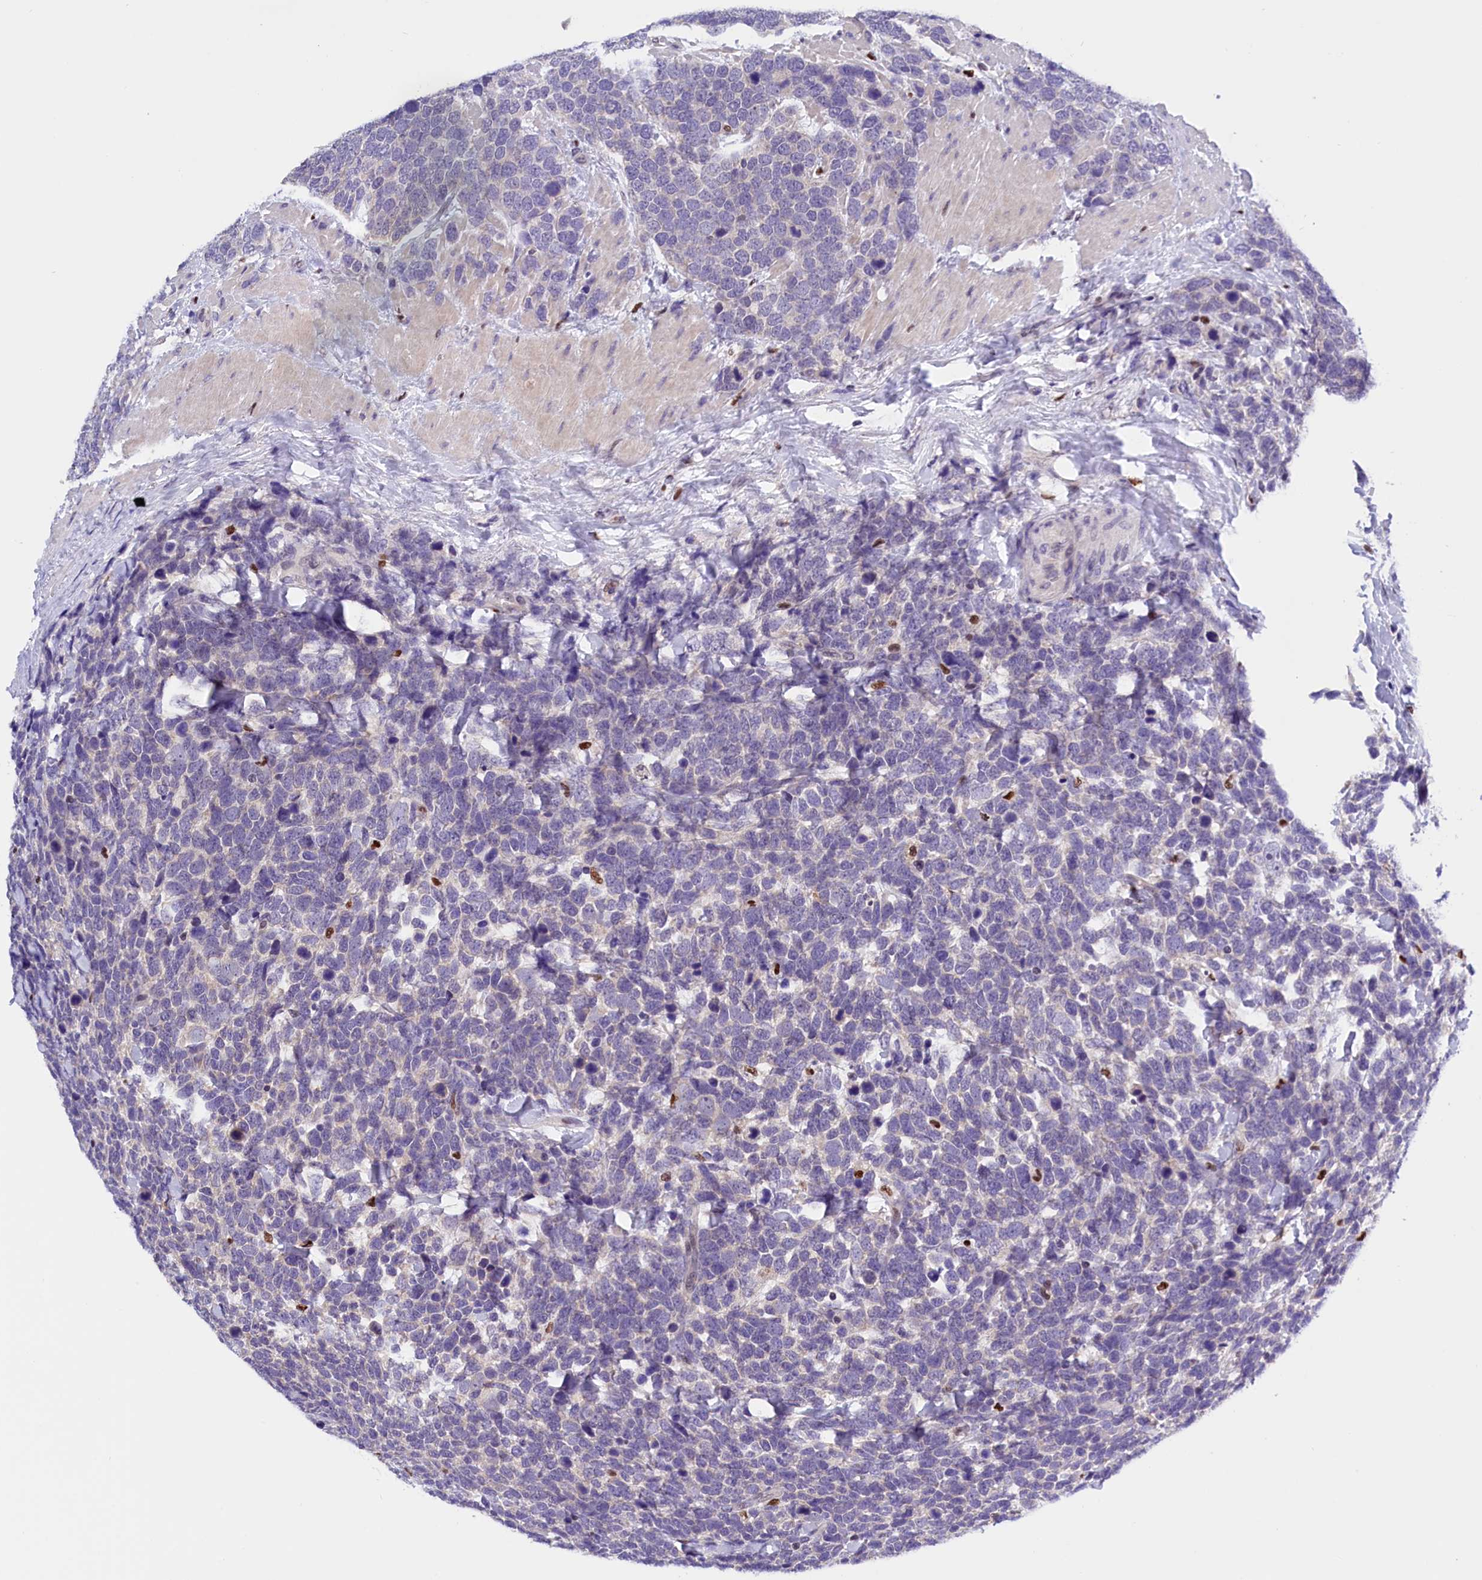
{"staining": {"intensity": "negative", "quantity": "none", "location": "none"}, "tissue": "urothelial cancer", "cell_type": "Tumor cells", "image_type": "cancer", "snomed": [{"axis": "morphology", "description": "Urothelial carcinoma, High grade"}, {"axis": "topography", "description": "Urinary bladder"}], "caption": "An image of human urothelial carcinoma (high-grade) is negative for staining in tumor cells. The staining was performed using DAB (3,3'-diaminobenzidine) to visualize the protein expression in brown, while the nuclei were stained in blue with hematoxylin (Magnification: 20x).", "gene": "BTBD9", "patient": {"sex": "female", "age": 82}}